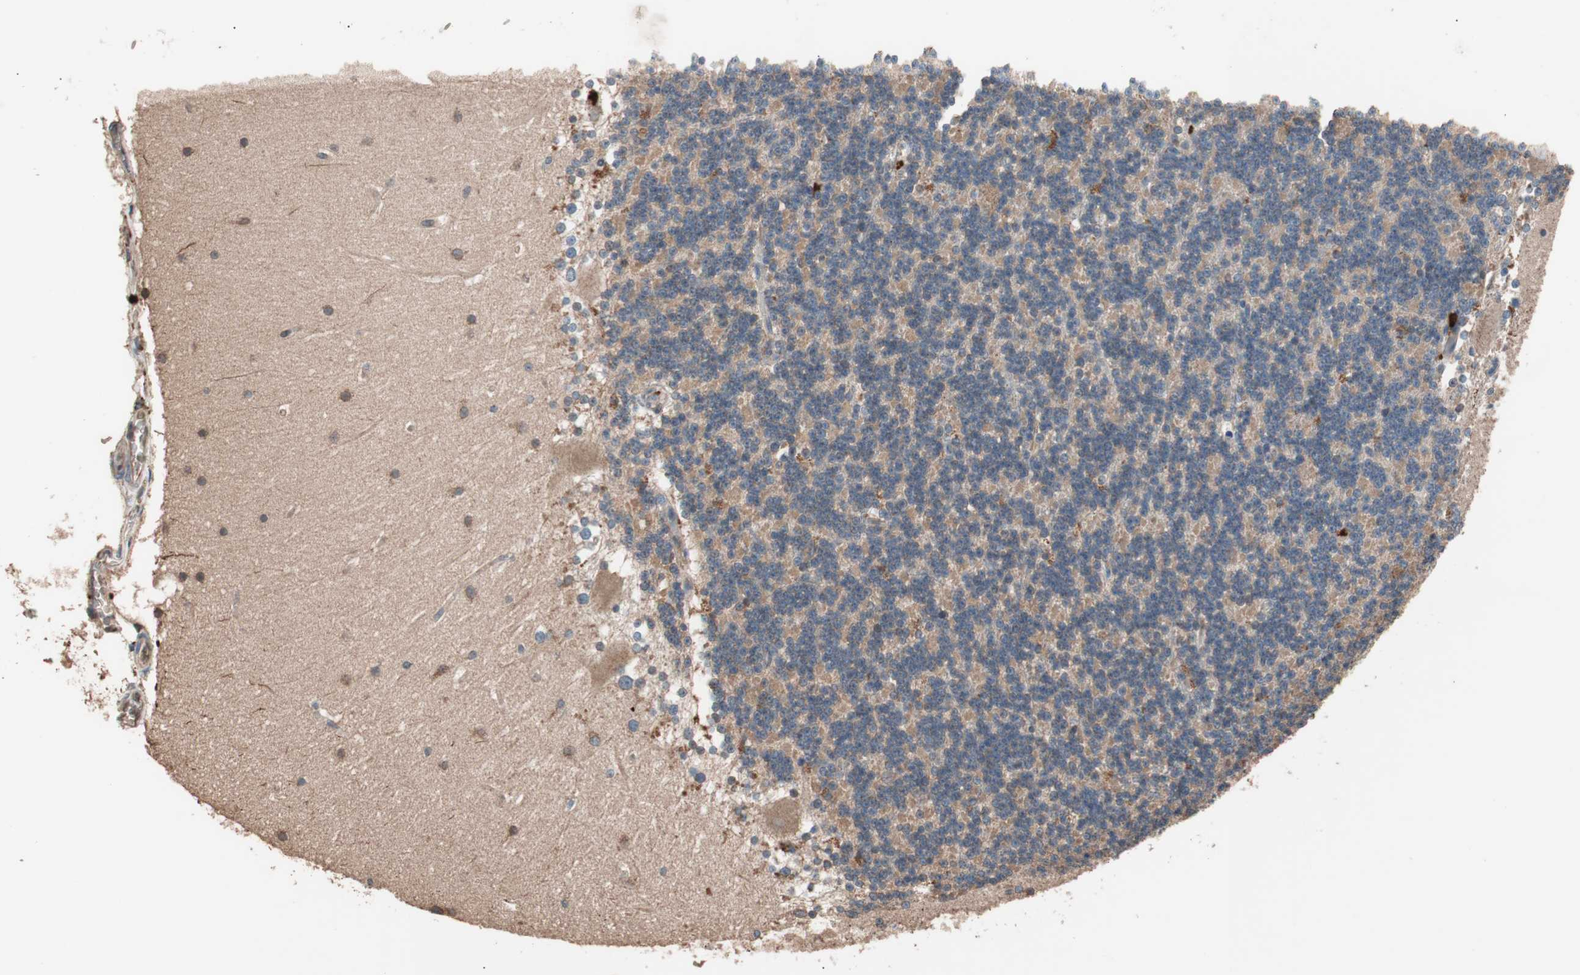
{"staining": {"intensity": "moderate", "quantity": ">75%", "location": "cytoplasmic/membranous"}, "tissue": "cerebellum", "cell_type": "Cells in granular layer", "image_type": "normal", "snomed": [{"axis": "morphology", "description": "Normal tissue, NOS"}, {"axis": "topography", "description": "Cerebellum"}], "caption": "Immunohistochemical staining of normal human cerebellum demonstrates medium levels of moderate cytoplasmic/membranous staining in approximately >75% of cells in granular layer. Using DAB (3,3'-diaminobenzidine) (brown) and hematoxylin (blue) stains, captured at high magnification using brightfield microscopy.", "gene": "GLYCTK", "patient": {"sex": "female", "age": 19}}